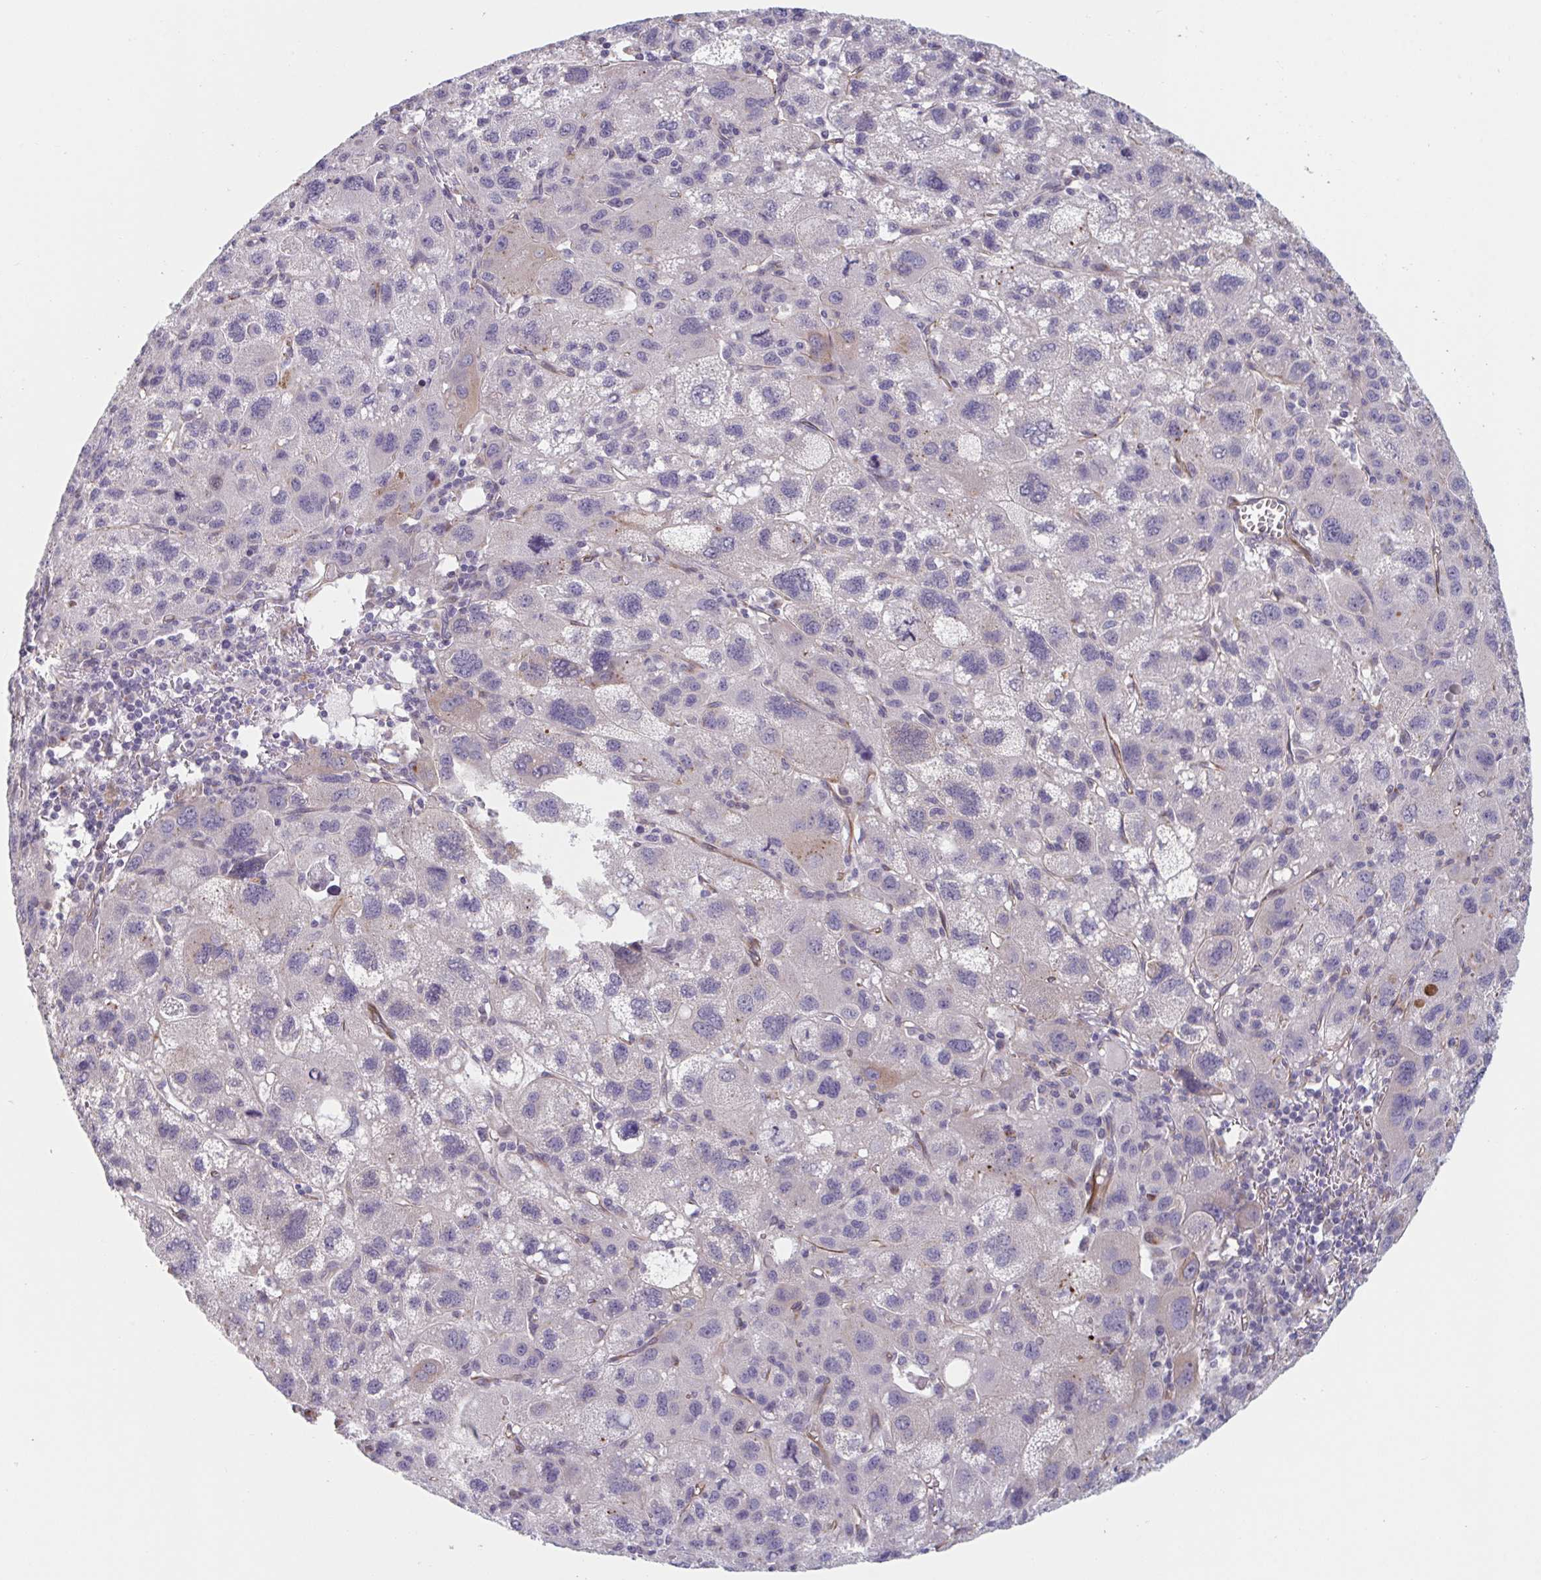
{"staining": {"intensity": "negative", "quantity": "none", "location": "none"}, "tissue": "liver cancer", "cell_type": "Tumor cells", "image_type": "cancer", "snomed": [{"axis": "morphology", "description": "Carcinoma, Hepatocellular, NOS"}, {"axis": "topography", "description": "Liver"}], "caption": "The photomicrograph reveals no significant positivity in tumor cells of liver cancer (hepatocellular carcinoma).", "gene": "TNFSF10", "patient": {"sex": "female", "age": 77}}